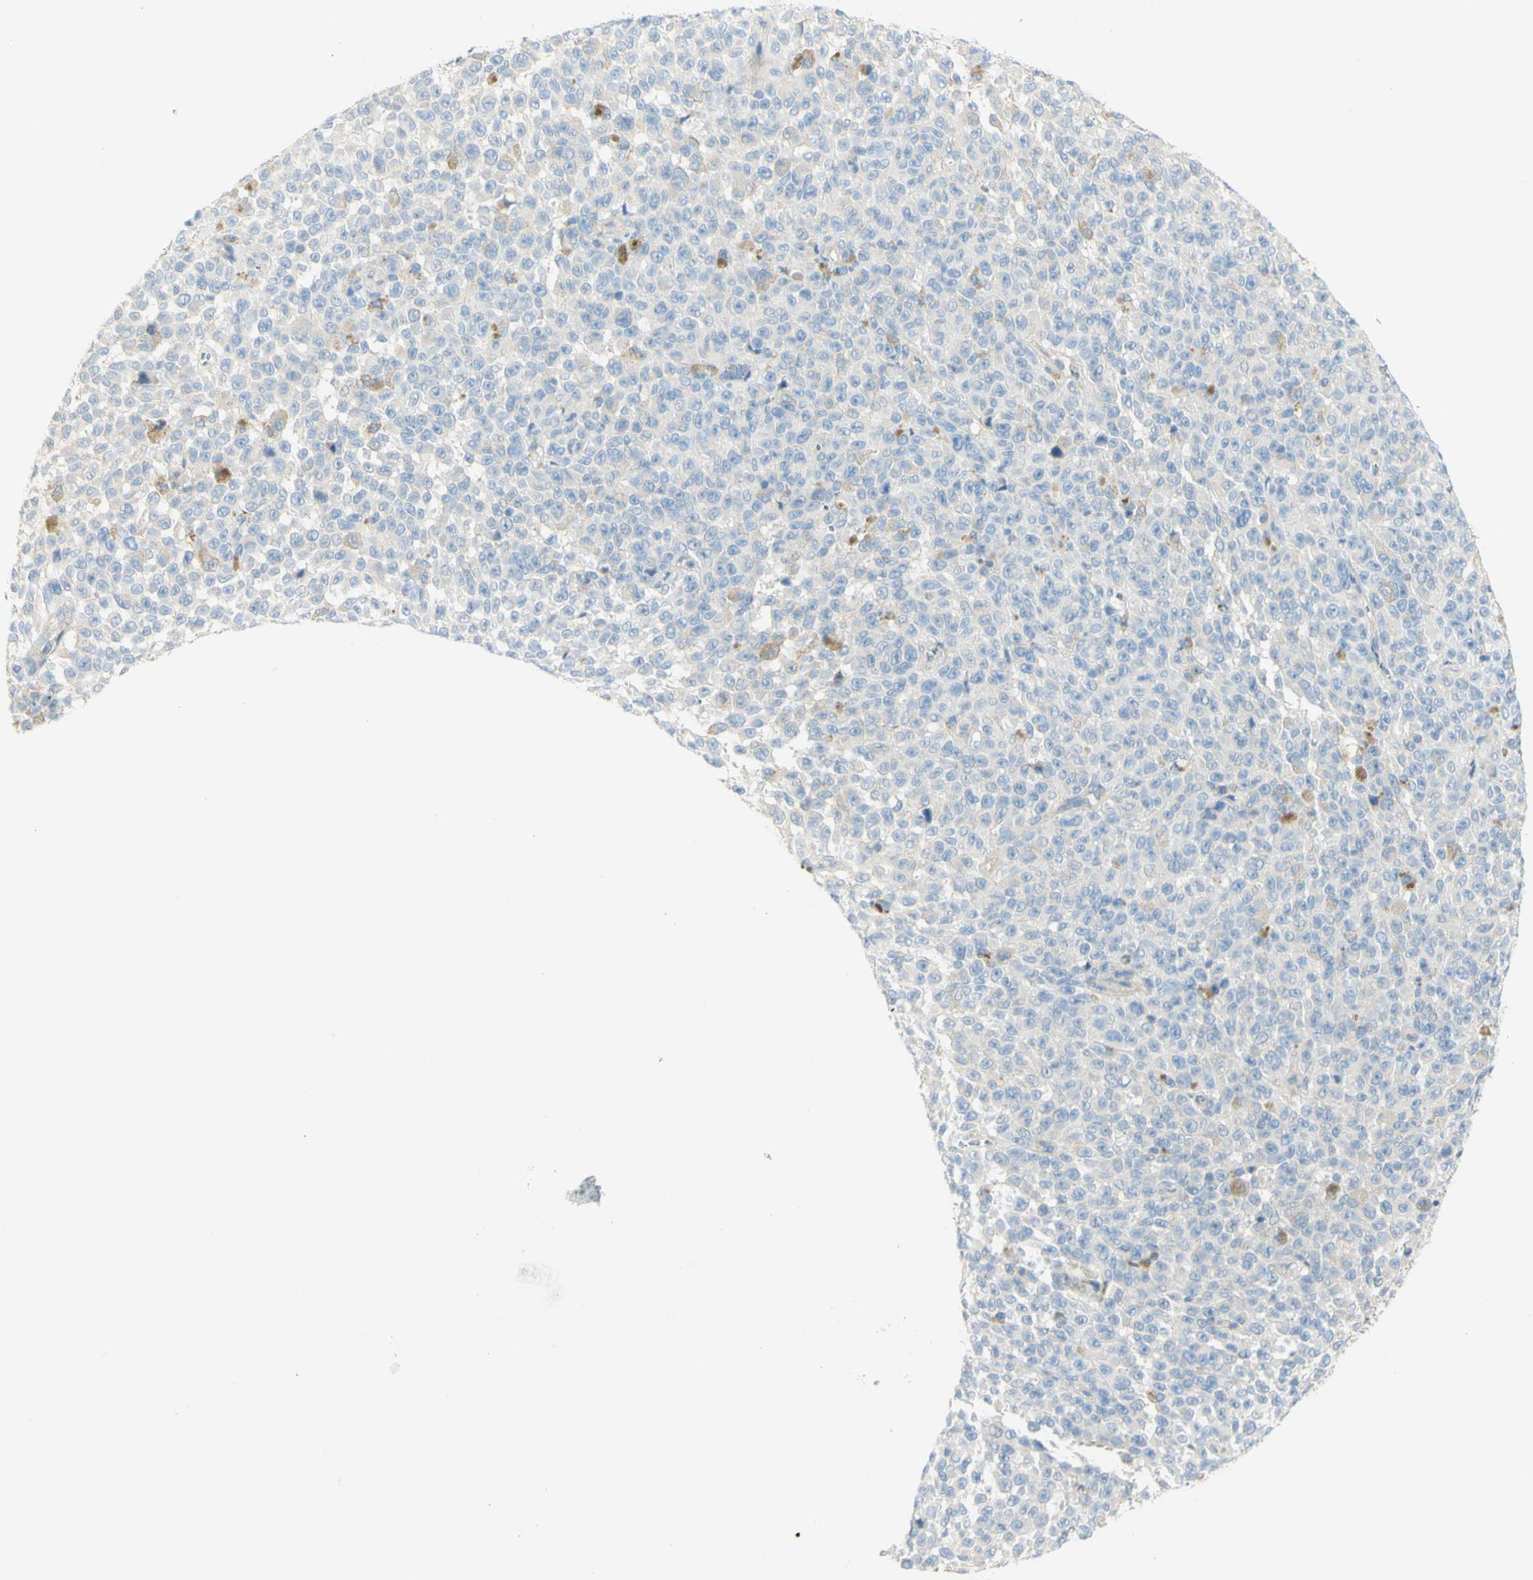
{"staining": {"intensity": "negative", "quantity": "none", "location": "none"}, "tissue": "melanoma", "cell_type": "Tumor cells", "image_type": "cancer", "snomed": [{"axis": "morphology", "description": "Malignant melanoma, NOS"}, {"axis": "topography", "description": "Skin"}], "caption": "An IHC micrograph of melanoma is shown. There is no staining in tumor cells of melanoma.", "gene": "GCNT3", "patient": {"sex": "female", "age": 82}}